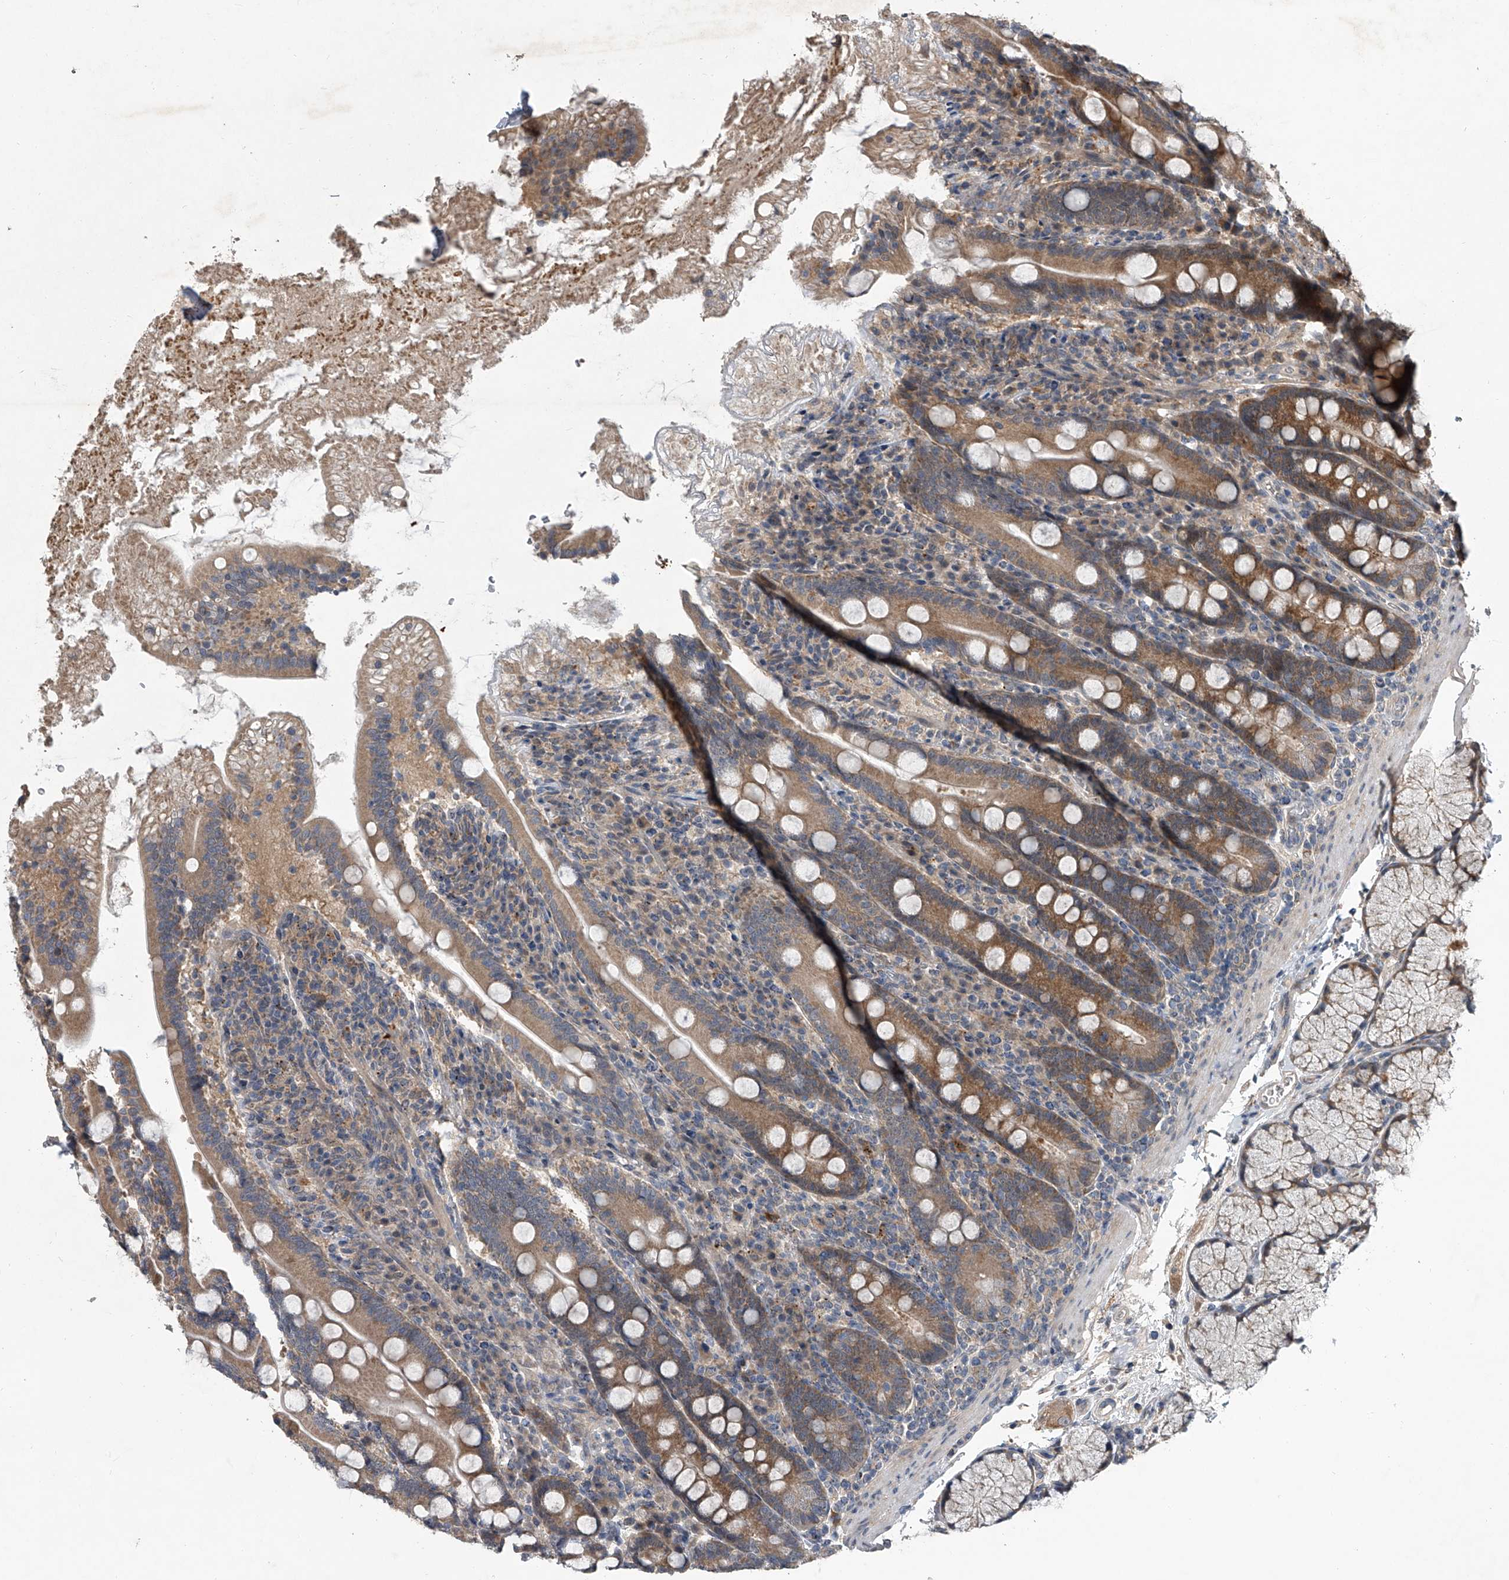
{"staining": {"intensity": "moderate", "quantity": ">75%", "location": "cytoplasmic/membranous"}, "tissue": "duodenum", "cell_type": "Glandular cells", "image_type": "normal", "snomed": [{"axis": "morphology", "description": "Normal tissue, NOS"}, {"axis": "topography", "description": "Duodenum"}], "caption": "IHC (DAB) staining of normal human duodenum shows moderate cytoplasmic/membranous protein expression in about >75% of glandular cells.", "gene": "GEMIN8", "patient": {"sex": "male", "age": 35}}